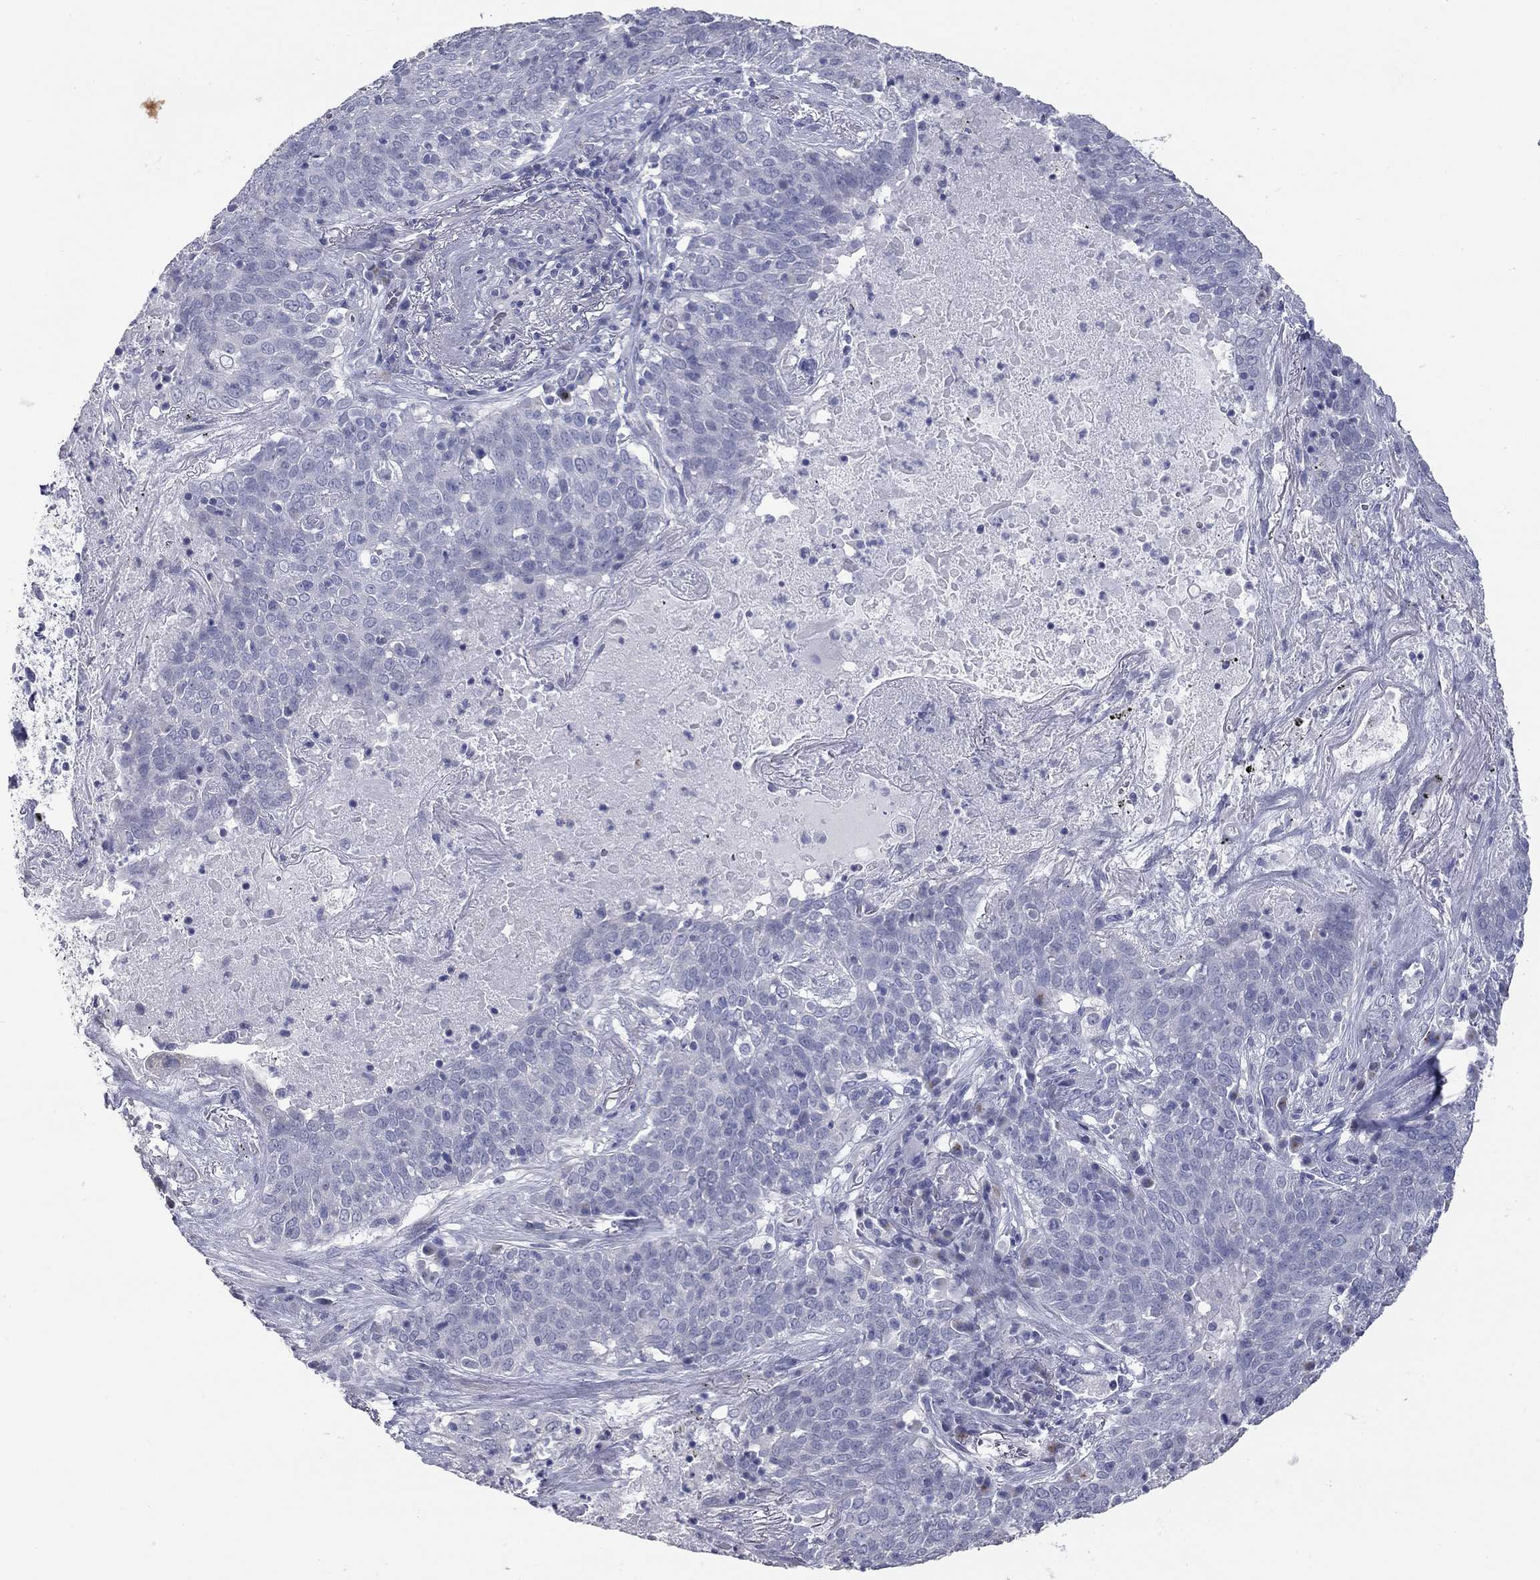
{"staining": {"intensity": "negative", "quantity": "none", "location": "none"}, "tissue": "lung cancer", "cell_type": "Tumor cells", "image_type": "cancer", "snomed": [{"axis": "morphology", "description": "Squamous cell carcinoma, NOS"}, {"axis": "topography", "description": "Lung"}], "caption": "Tumor cells are negative for protein expression in human squamous cell carcinoma (lung).", "gene": "TAC1", "patient": {"sex": "male", "age": 82}}